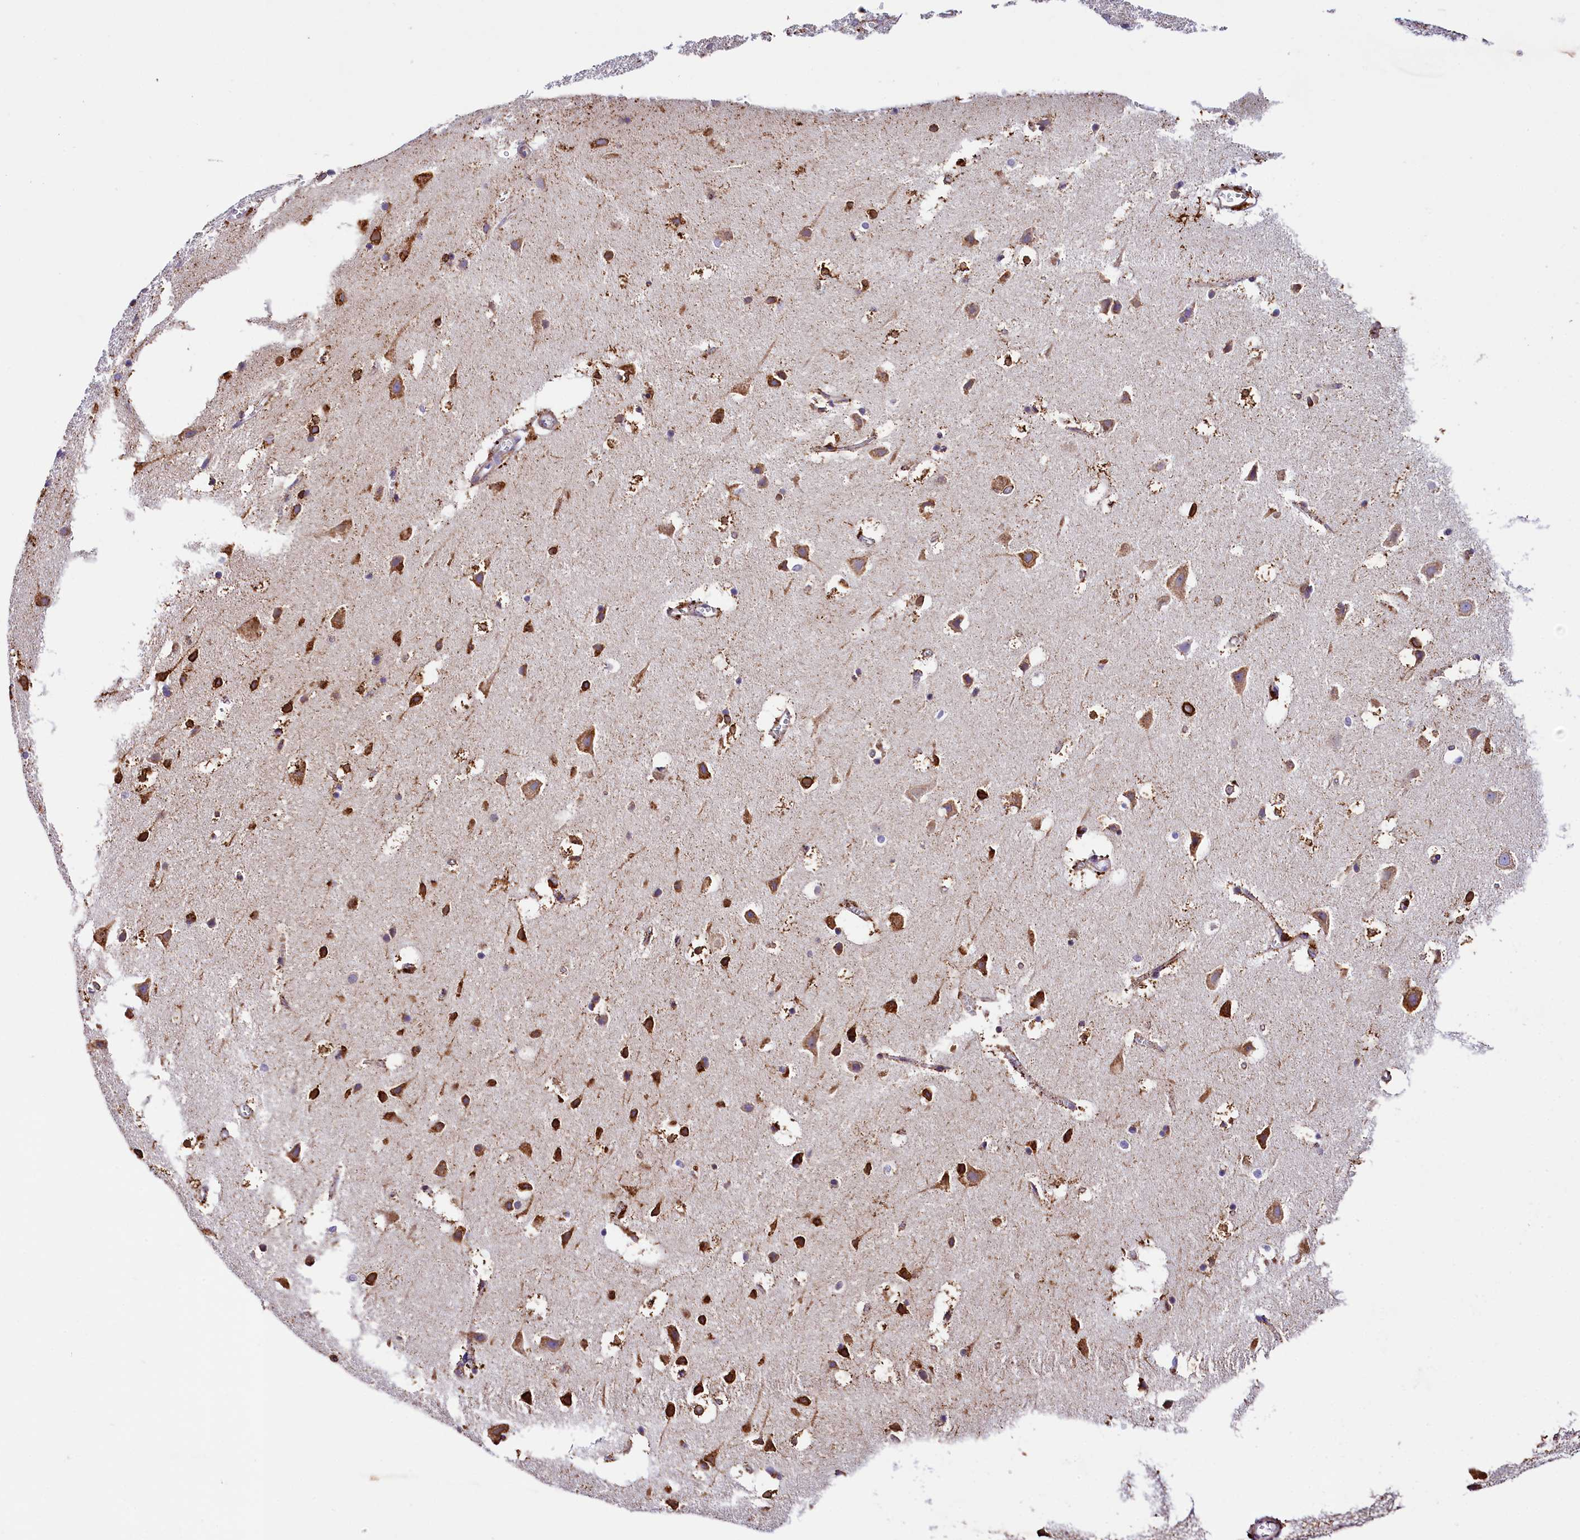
{"staining": {"intensity": "moderate", "quantity": "<25%", "location": "cytoplasmic/membranous"}, "tissue": "cerebral cortex", "cell_type": "Endothelial cells", "image_type": "normal", "snomed": [{"axis": "morphology", "description": "Normal tissue, NOS"}, {"axis": "topography", "description": "Cerebral cortex"}], "caption": "About <25% of endothelial cells in benign human cerebral cortex display moderate cytoplasmic/membranous protein expression as visualized by brown immunohistochemical staining.", "gene": "ITGA1", "patient": {"sex": "male", "age": 54}}